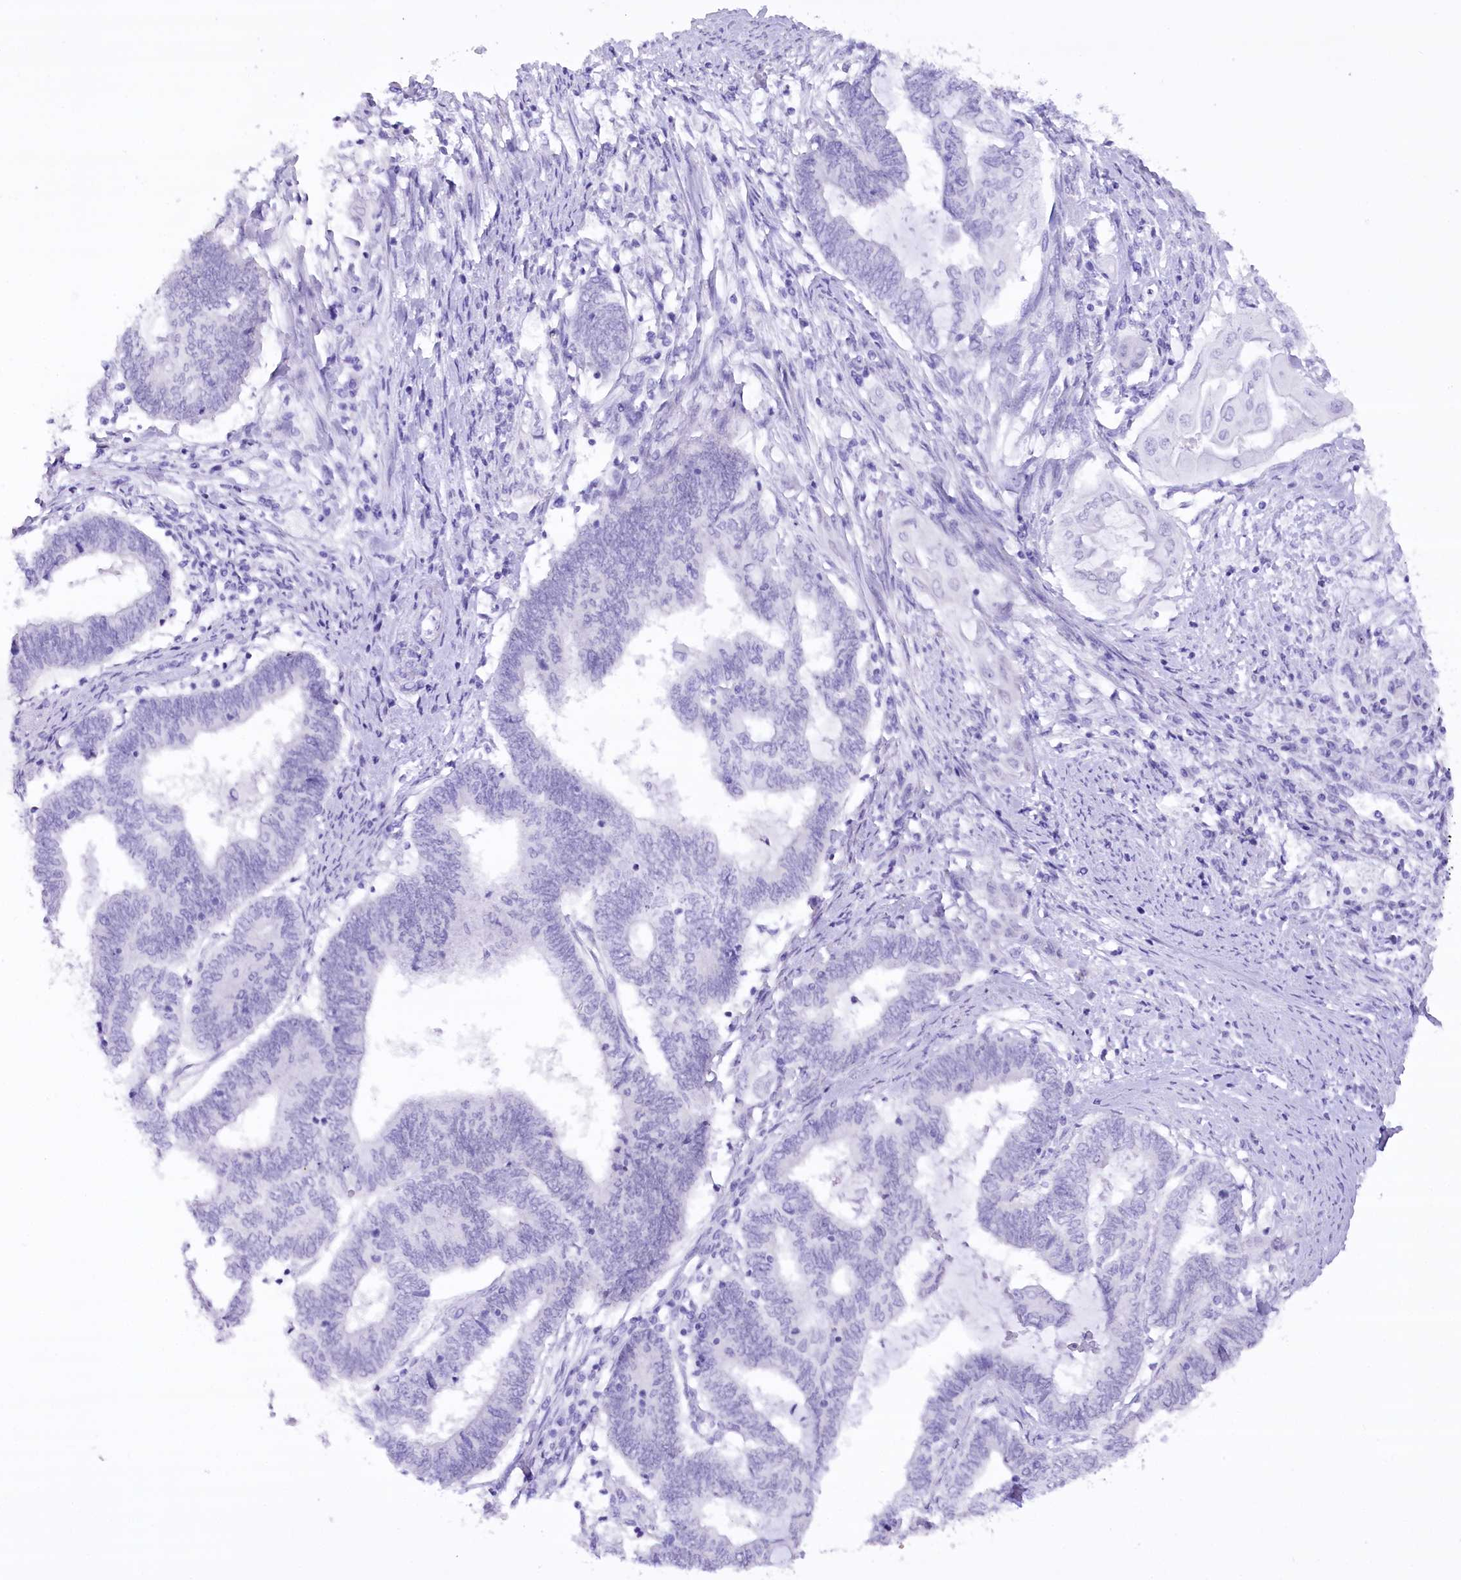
{"staining": {"intensity": "negative", "quantity": "none", "location": "none"}, "tissue": "endometrial cancer", "cell_type": "Tumor cells", "image_type": "cancer", "snomed": [{"axis": "morphology", "description": "Adenocarcinoma, NOS"}, {"axis": "topography", "description": "Uterus"}, {"axis": "topography", "description": "Endometrium"}], "caption": "DAB immunohistochemical staining of human adenocarcinoma (endometrial) displays no significant staining in tumor cells. (Immunohistochemistry (ihc), brightfield microscopy, high magnification).", "gene": "HNRNPA0", "patient": {"sex": "female", "age": 70}}